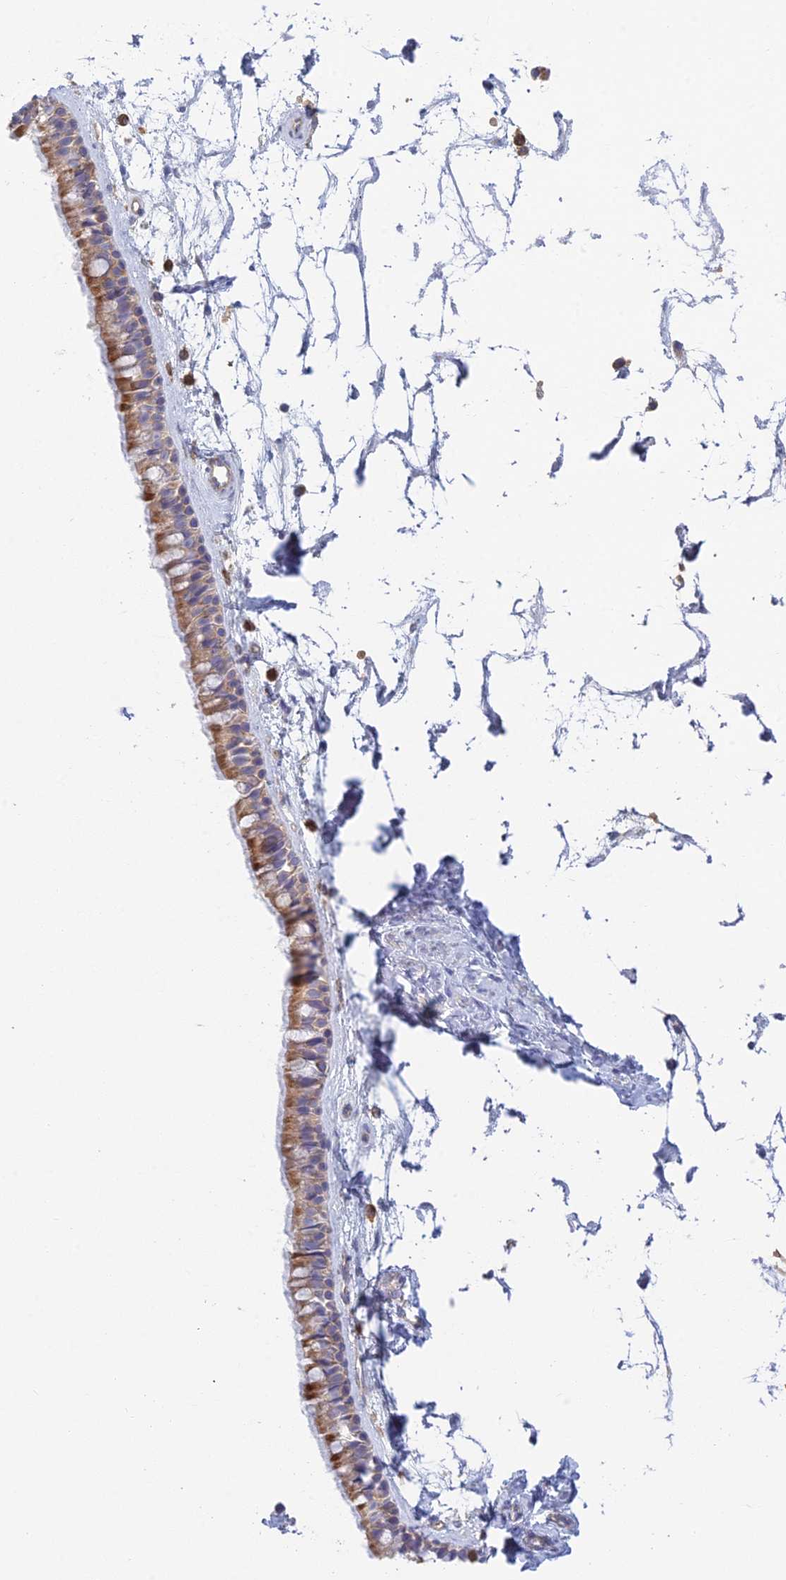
{"staining": {"intensity": "moderate", "quantity": ">75%", "location": "cytoplasmic/membranous"}, "tissue": "nasopharynx", "cell_type": "Respiratory epithelial cells", "image_type": "normal", "snomed": [{"axis": "morphology", "description": "Normal tissue, NOS"}, {"axis": "topography", "description": "Nasopharynx"}], "caption": "DAB (3,3'-diaminobenzidine) immunohistochemical staining of unremarkable human nasopharynx exhibits moderate cytoplasmic/membranous protein positivity in approximately >75% of respiratory epithelial cells. The protein is stained brown, and the nuclei are stained in blue (DAB (3,3'-diaminobenzidine) IHC with brightfield microscopy, high magnification).", "gene": "STRN4", "patient": {"sex": "male", "age": 64}}